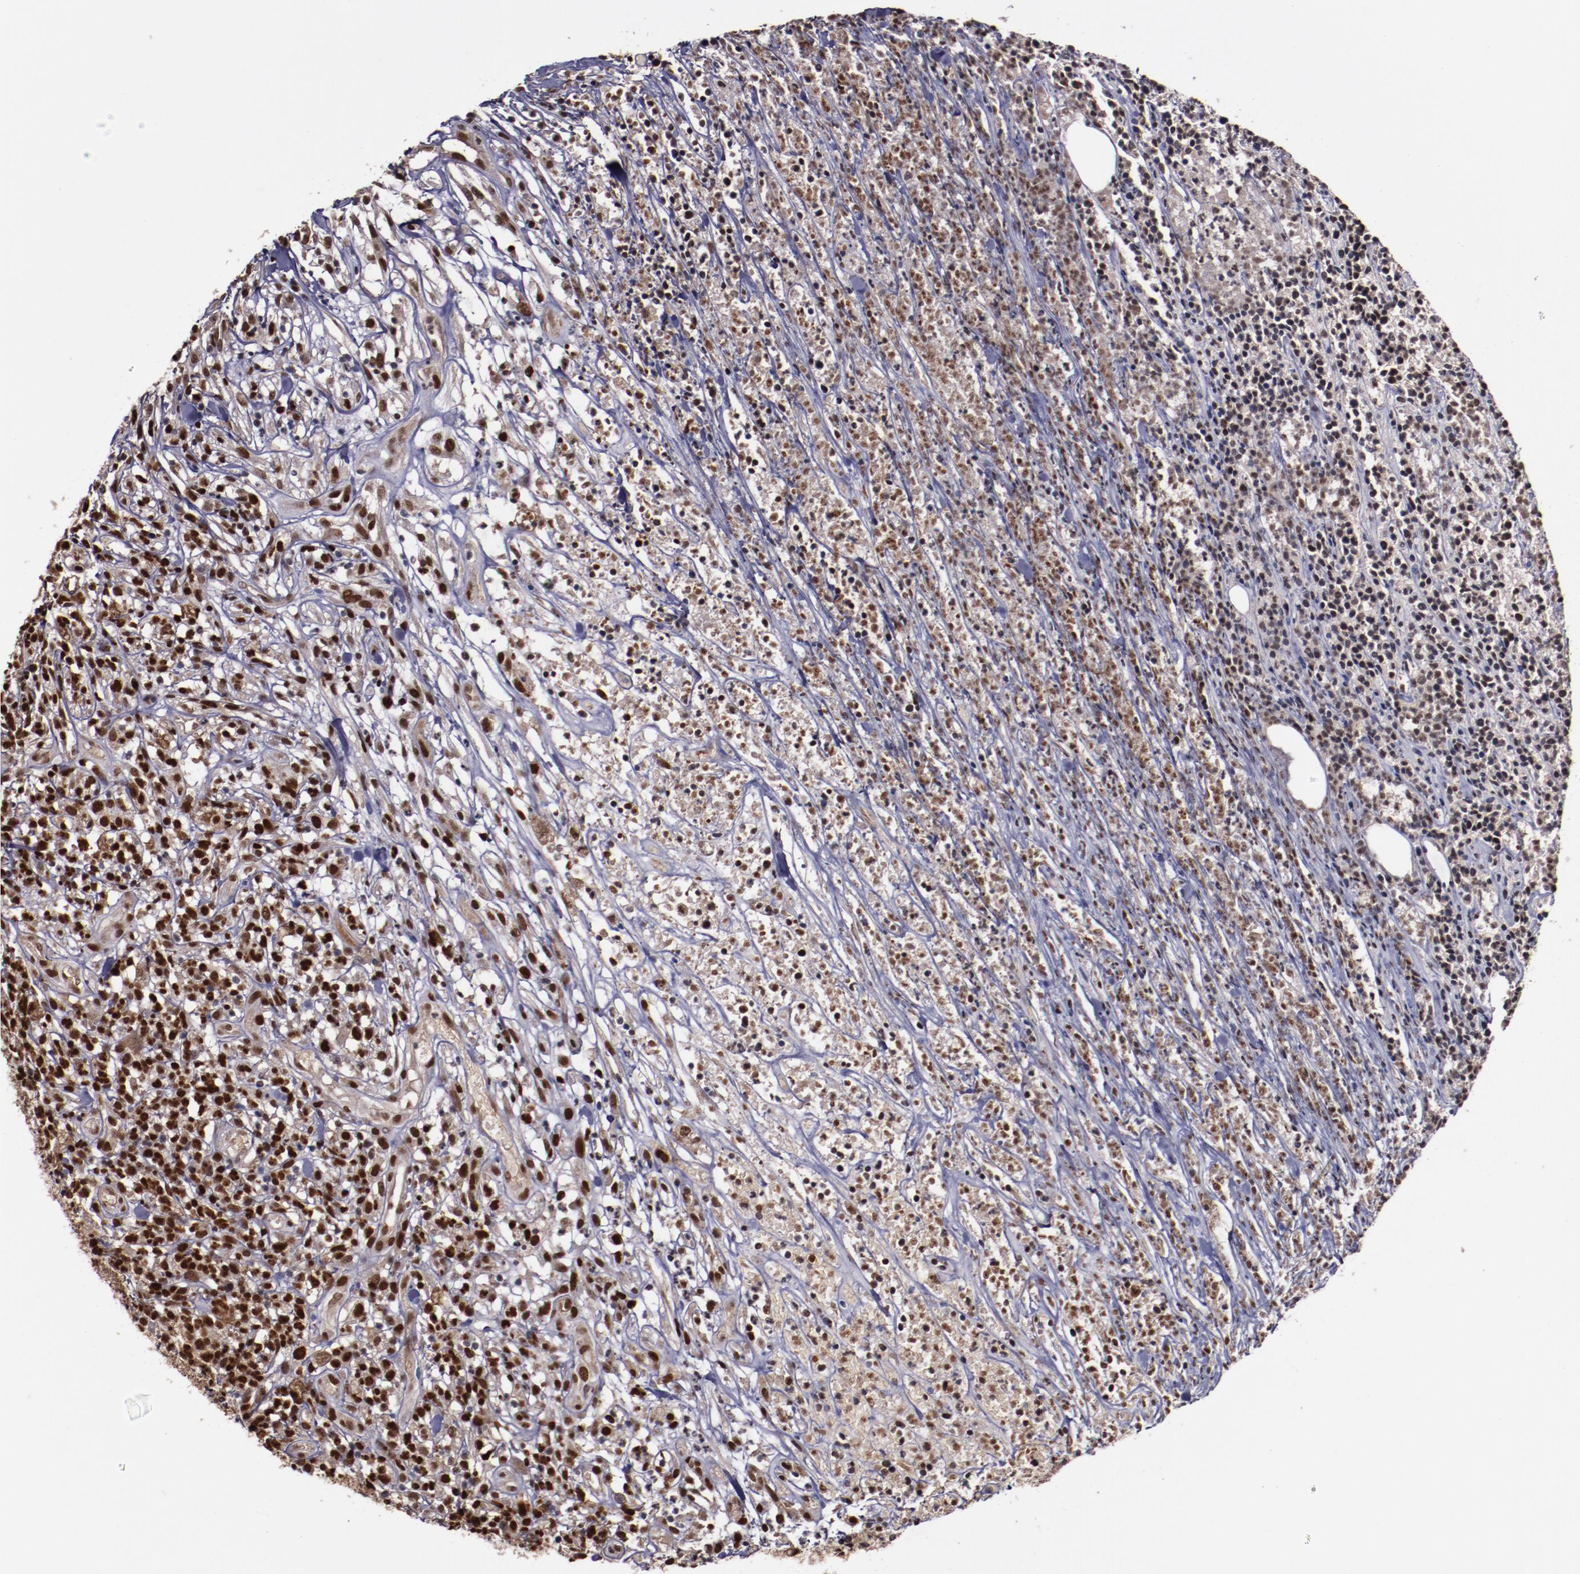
{"staining": {"intensity": "strong", "quantity": ">75%", "location": "nuclear"}, "tissue": "lymphoma", "cell_type": "Tumor cells", "image_type": "cancer", "snomed": [{"axis": "morphology", "description": "Malignant lymphoma, non-Hodgkin's type, High grade"}, {"axis": "topography", "description": "Lymph node"}], "caption": "High-grade malignant lymphoma, non-Hodgkin's type stained with a protein marker shows strong staining in tumor cells.", "gene": "CHEK2", "patient": {"sex": "female", "age": 73}}